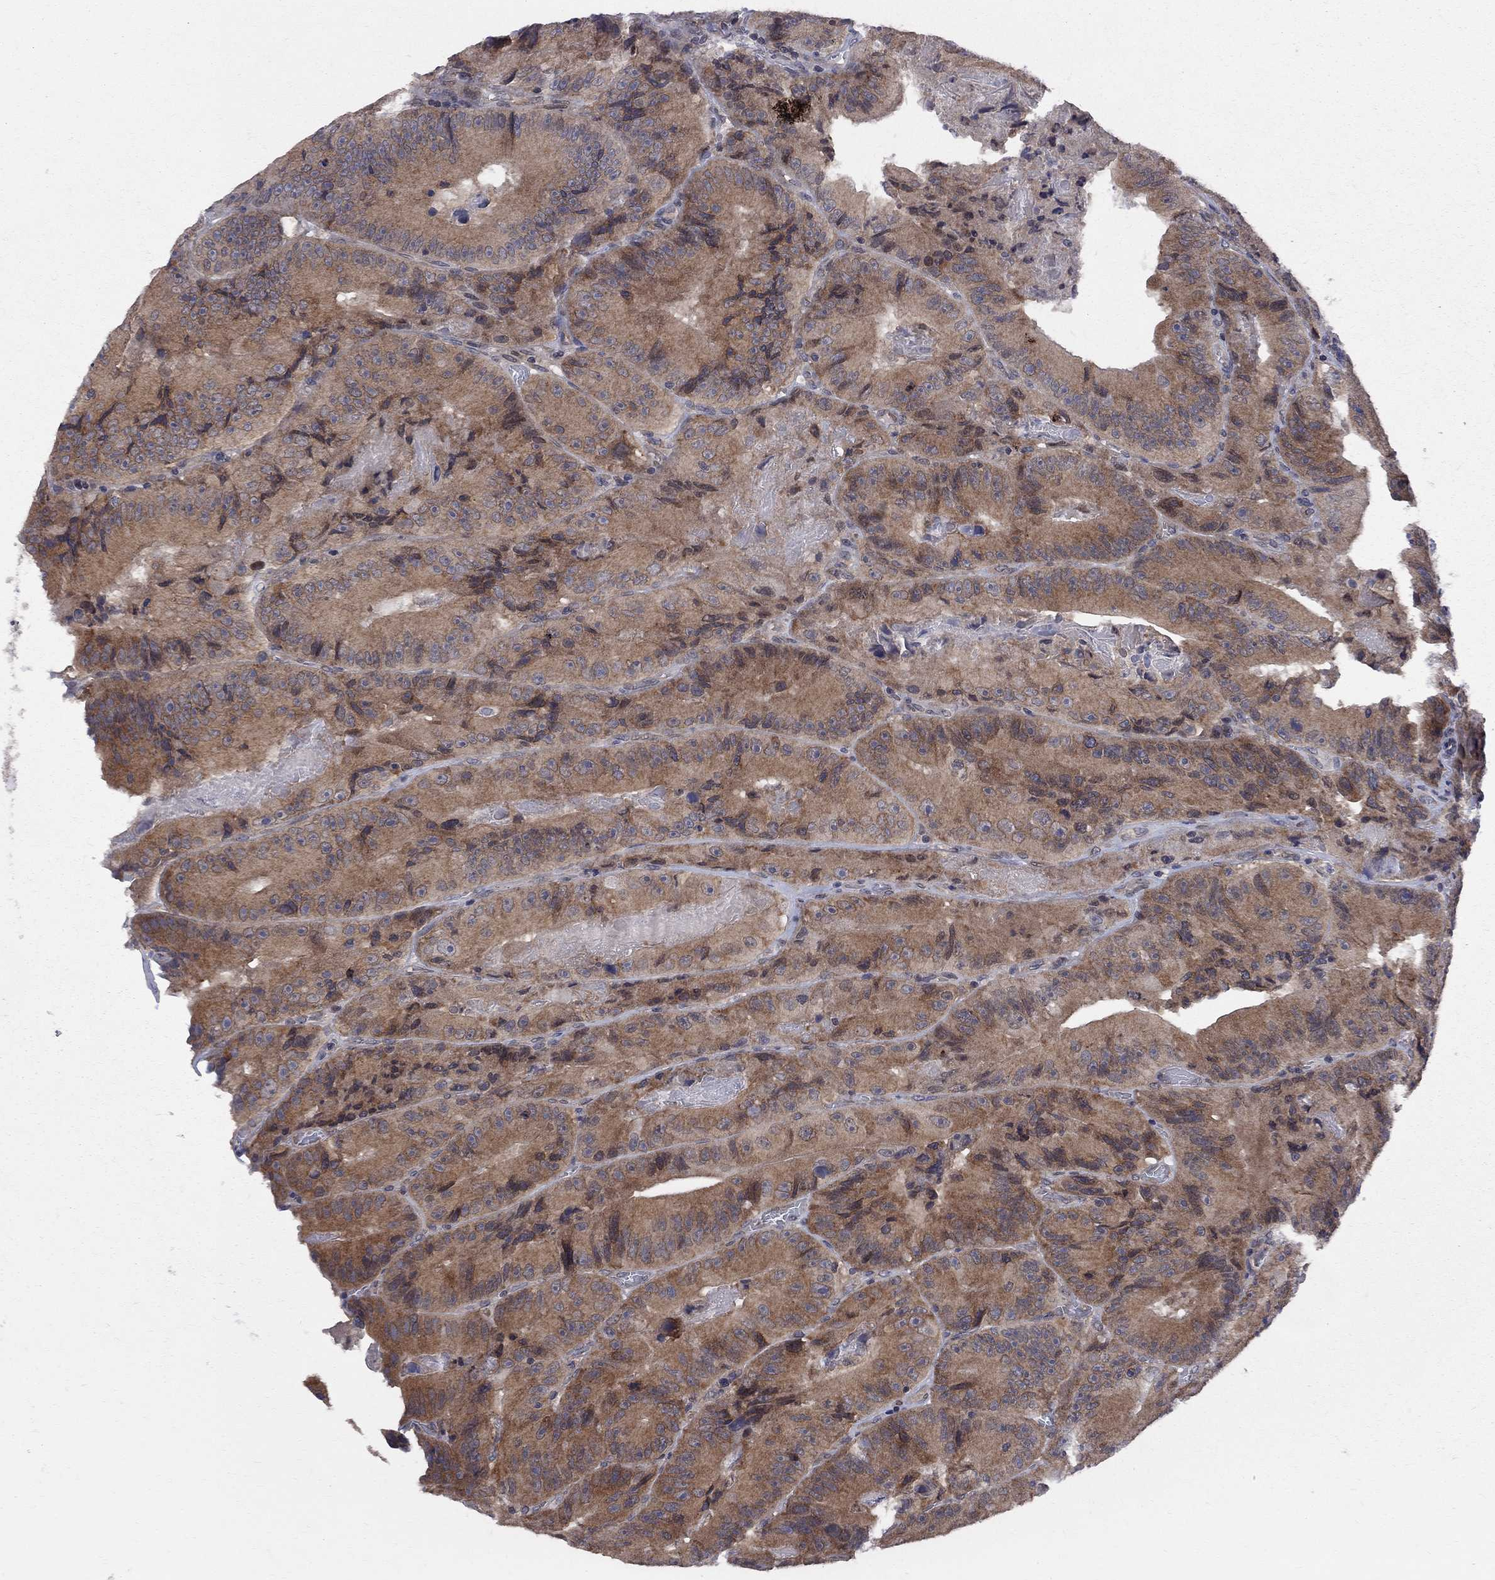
{"staining": {"intensity": "moderate", "quantity": ">75%", "location": "cytoplasmic/membranous"}, "tissue": "colorectal cancer", "cell_type": "Tumor cells", "image_type": "cancer", "snomed": [{"axis": "morphology", "description": "Adenocarcinoma, NOS"}, {"axis": "topography", "description": "Colon"}], "caption": "IHC (DAB (3,3'-diaminobenzidine)) staining of human colorectal cancer (adenocarcinoma) displays moderate cytoplasmic/membranous protein staining in approximately >75% of tumor cells.", "gene": "CNOT11", "patient": {"sex": "female", "age": 86}}